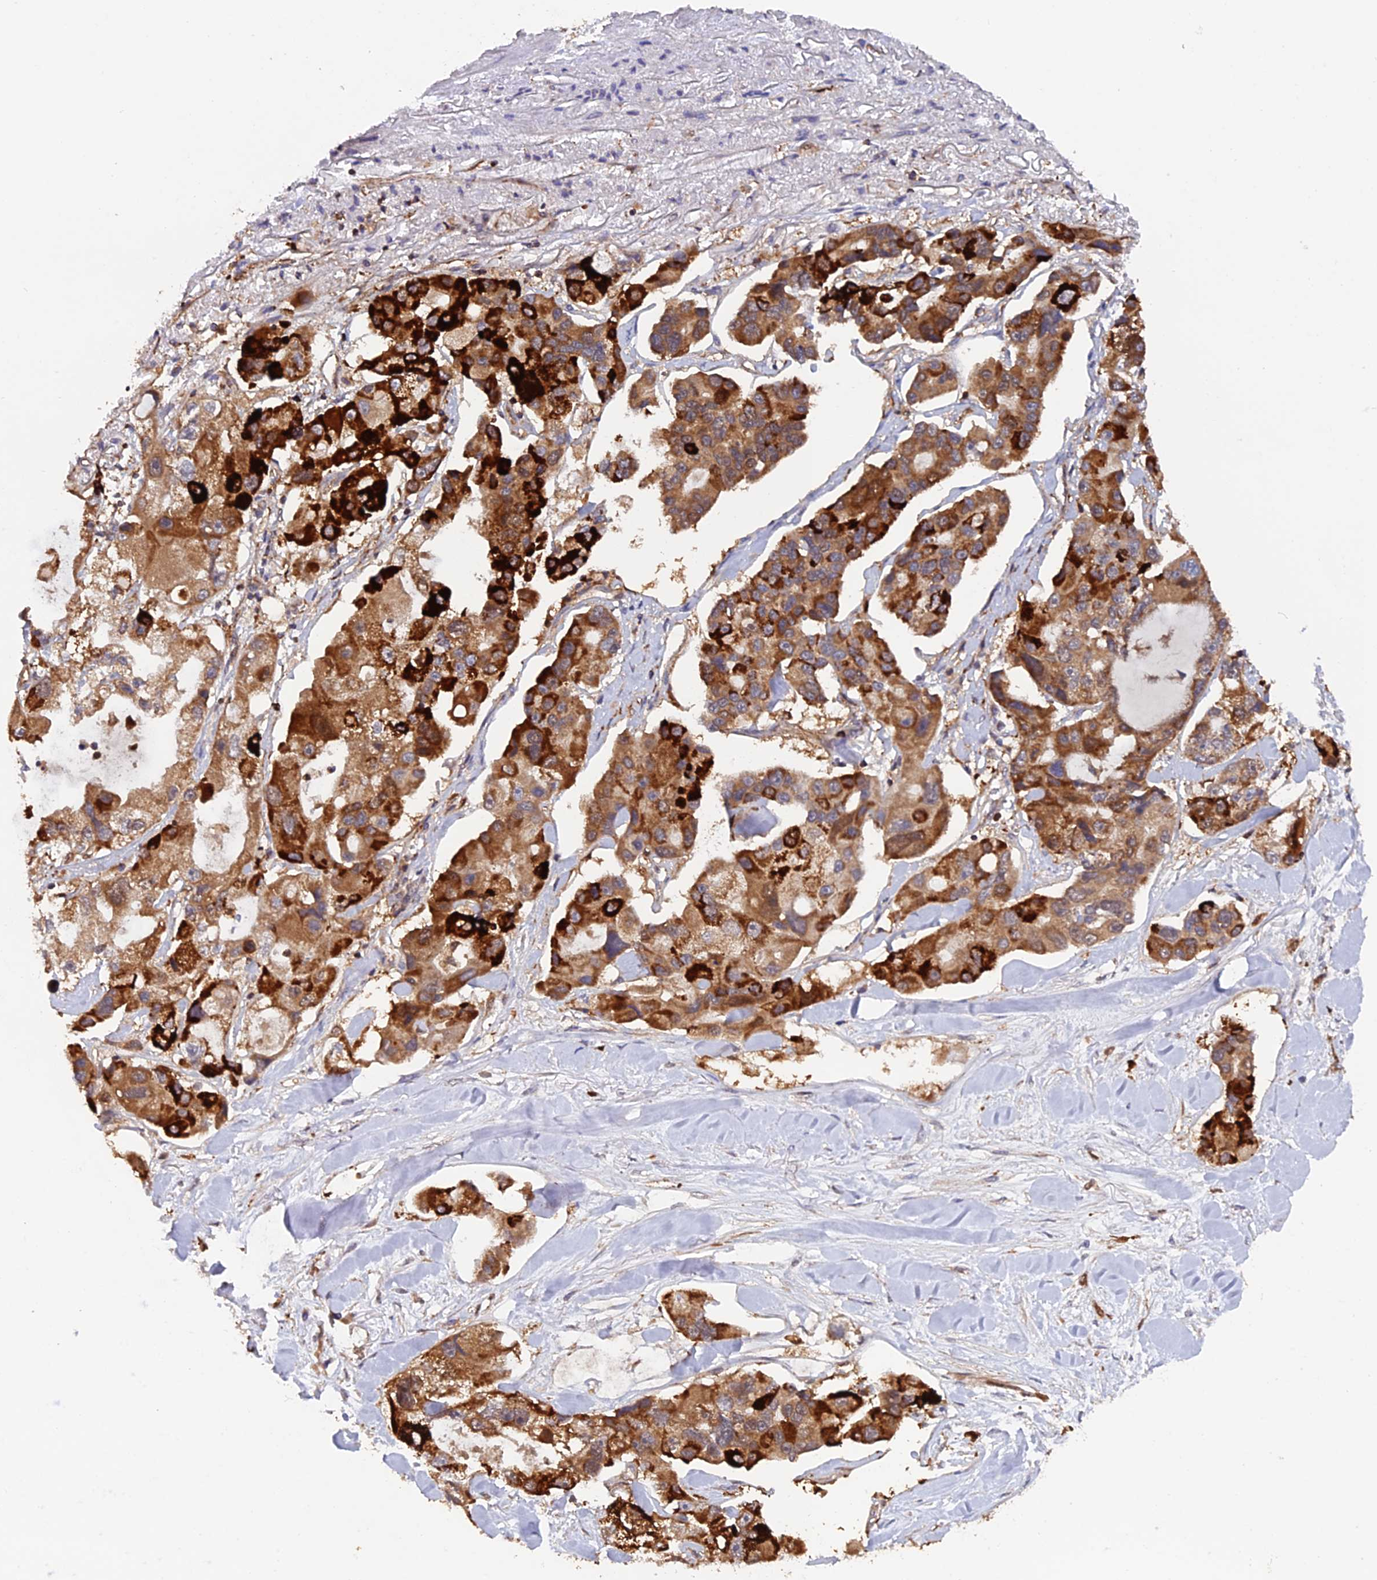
{"staining": {"intensity": "strong", "quantity": "25%-75%", "location": "cytoplasmic/membranous"}, "tissue": "lung cancer", "cell_type": "Tumor cells", "image_type": "cancer", "snomed": [{"axis": "morphology", "description": "Adenocarcinoma, NOS"}, {"axis": "topography", "description": "Lung"}], "caption": "Immunohistochemistry (IHC) (DAB) staining of lung cancer (adenocarcinoma) demonstrates strong cytoplasmic/membranous protein expression in about 25%-75% of tumor cells.", "gene": "DTYMK", "patient": {"sex": "female", "age": 54}}